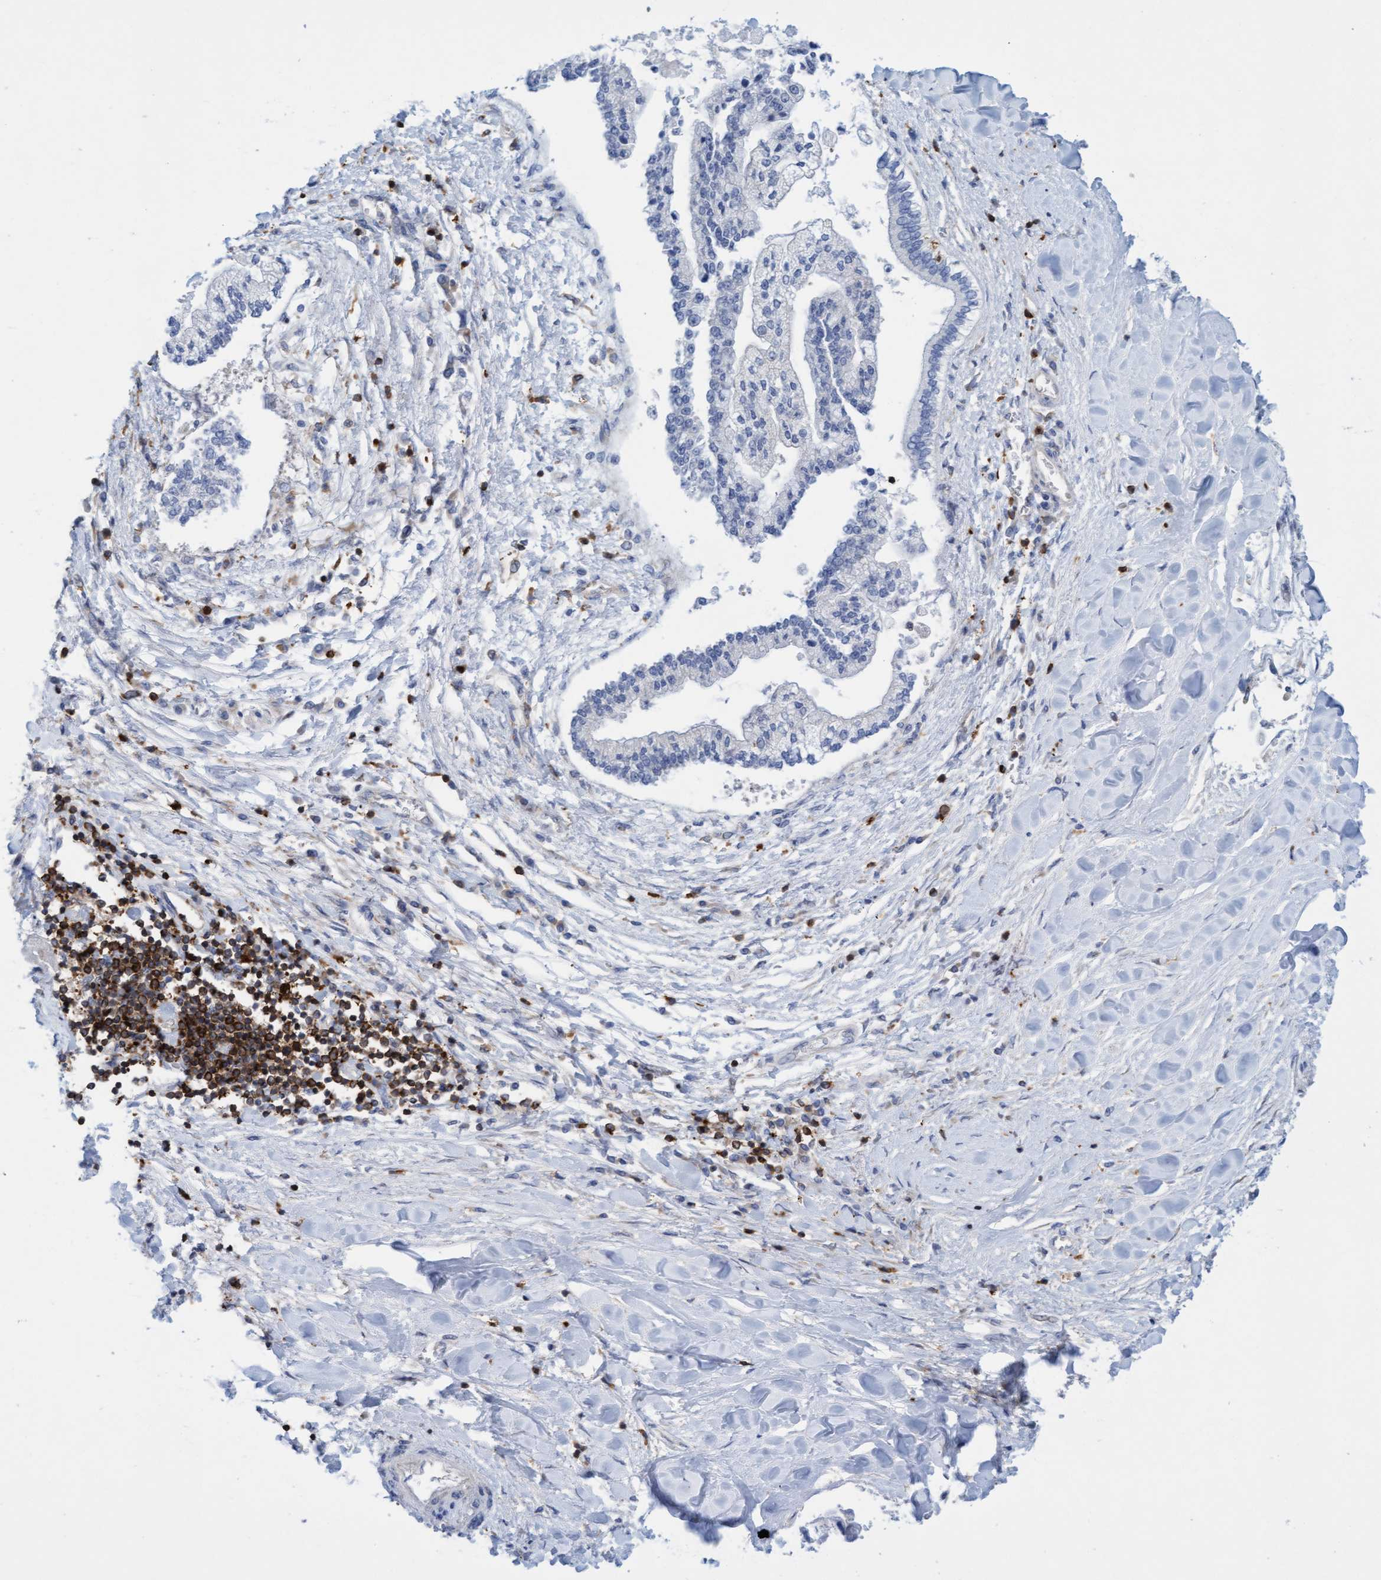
{"staining": {"intensity": "negative", "quantity": "none", "location": "none"}, "tissue": "liver cancer", "cell_type": "Tumor cells", "image_type": "cancer", "snomed": [{"axis": "morphology", "description": "Cholangiocarcinoma"}, {"axis": "topography", "description": "Liver"}], "caption": "DAB immunohistochemical staining of human cholangiocarcinoma (liver) exhibits no significant positivity in tumor cells. (Immunohistochemistry, brightfield microscopy, high magnification).", "gene": "FNBP1", "patient": {"sex": "male", "age": 50}}